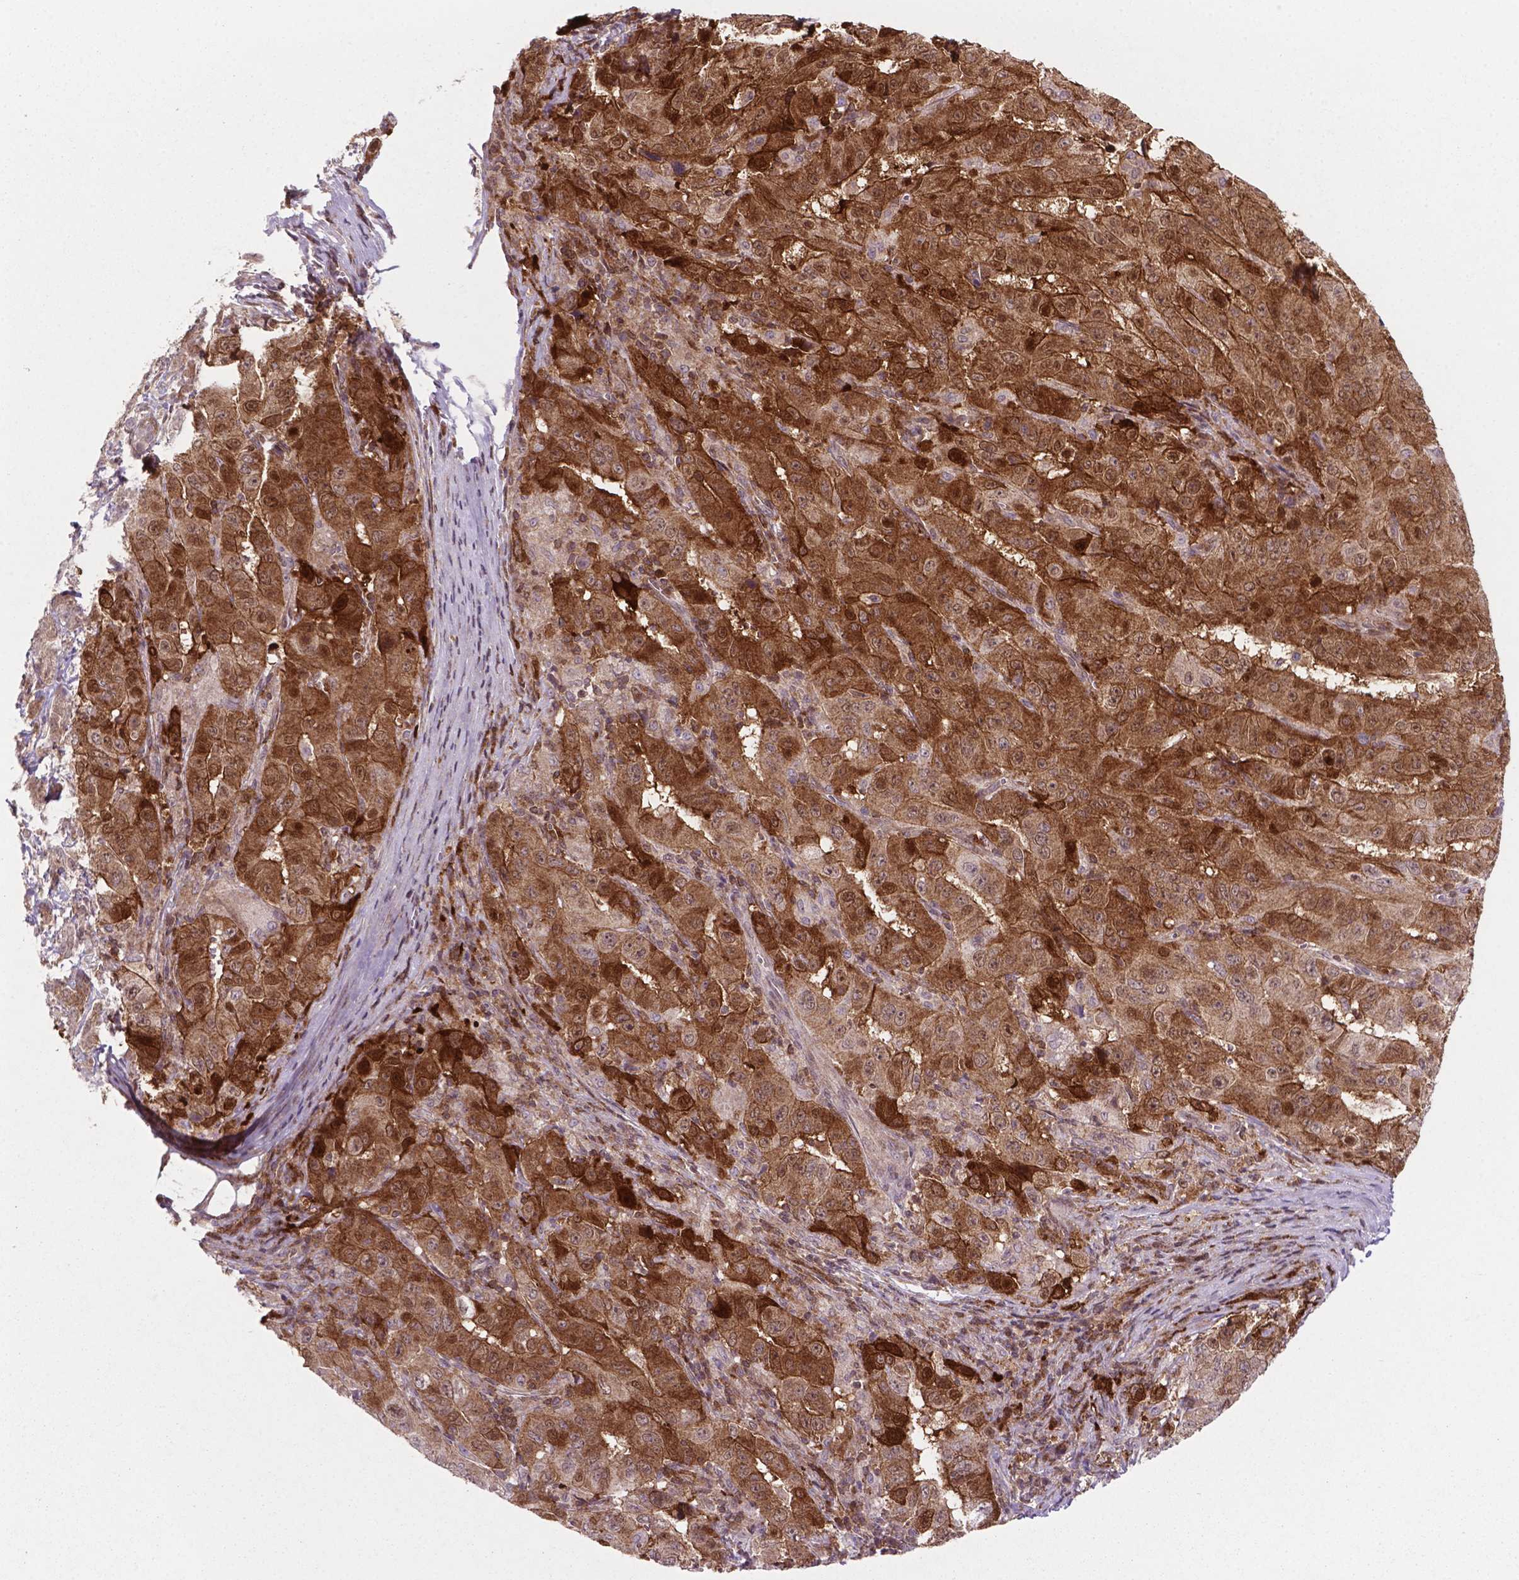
{"staining": {"intensity": "strong", "quantity": ">75%", "location": "cytoplasmic/membranous"}, "tissue": "pancreatic cancer", "cell_type": "Tumor cells", "image_type": "cancer", "snomed": [{"axis": "morphology", "description": "Adenocarcinoma, NOS"}, {"axis": "topography", "description": "Pancreas"}], "caption": "DAB immunohistochemical staining of human adenocarcinoma (pancreatic) demonstrates strong cytoplasmic/membranous protein positivity in about >75% of tumor cells.", "gene": "LDHA", "patient": {"sex": "male", "age": 63}}